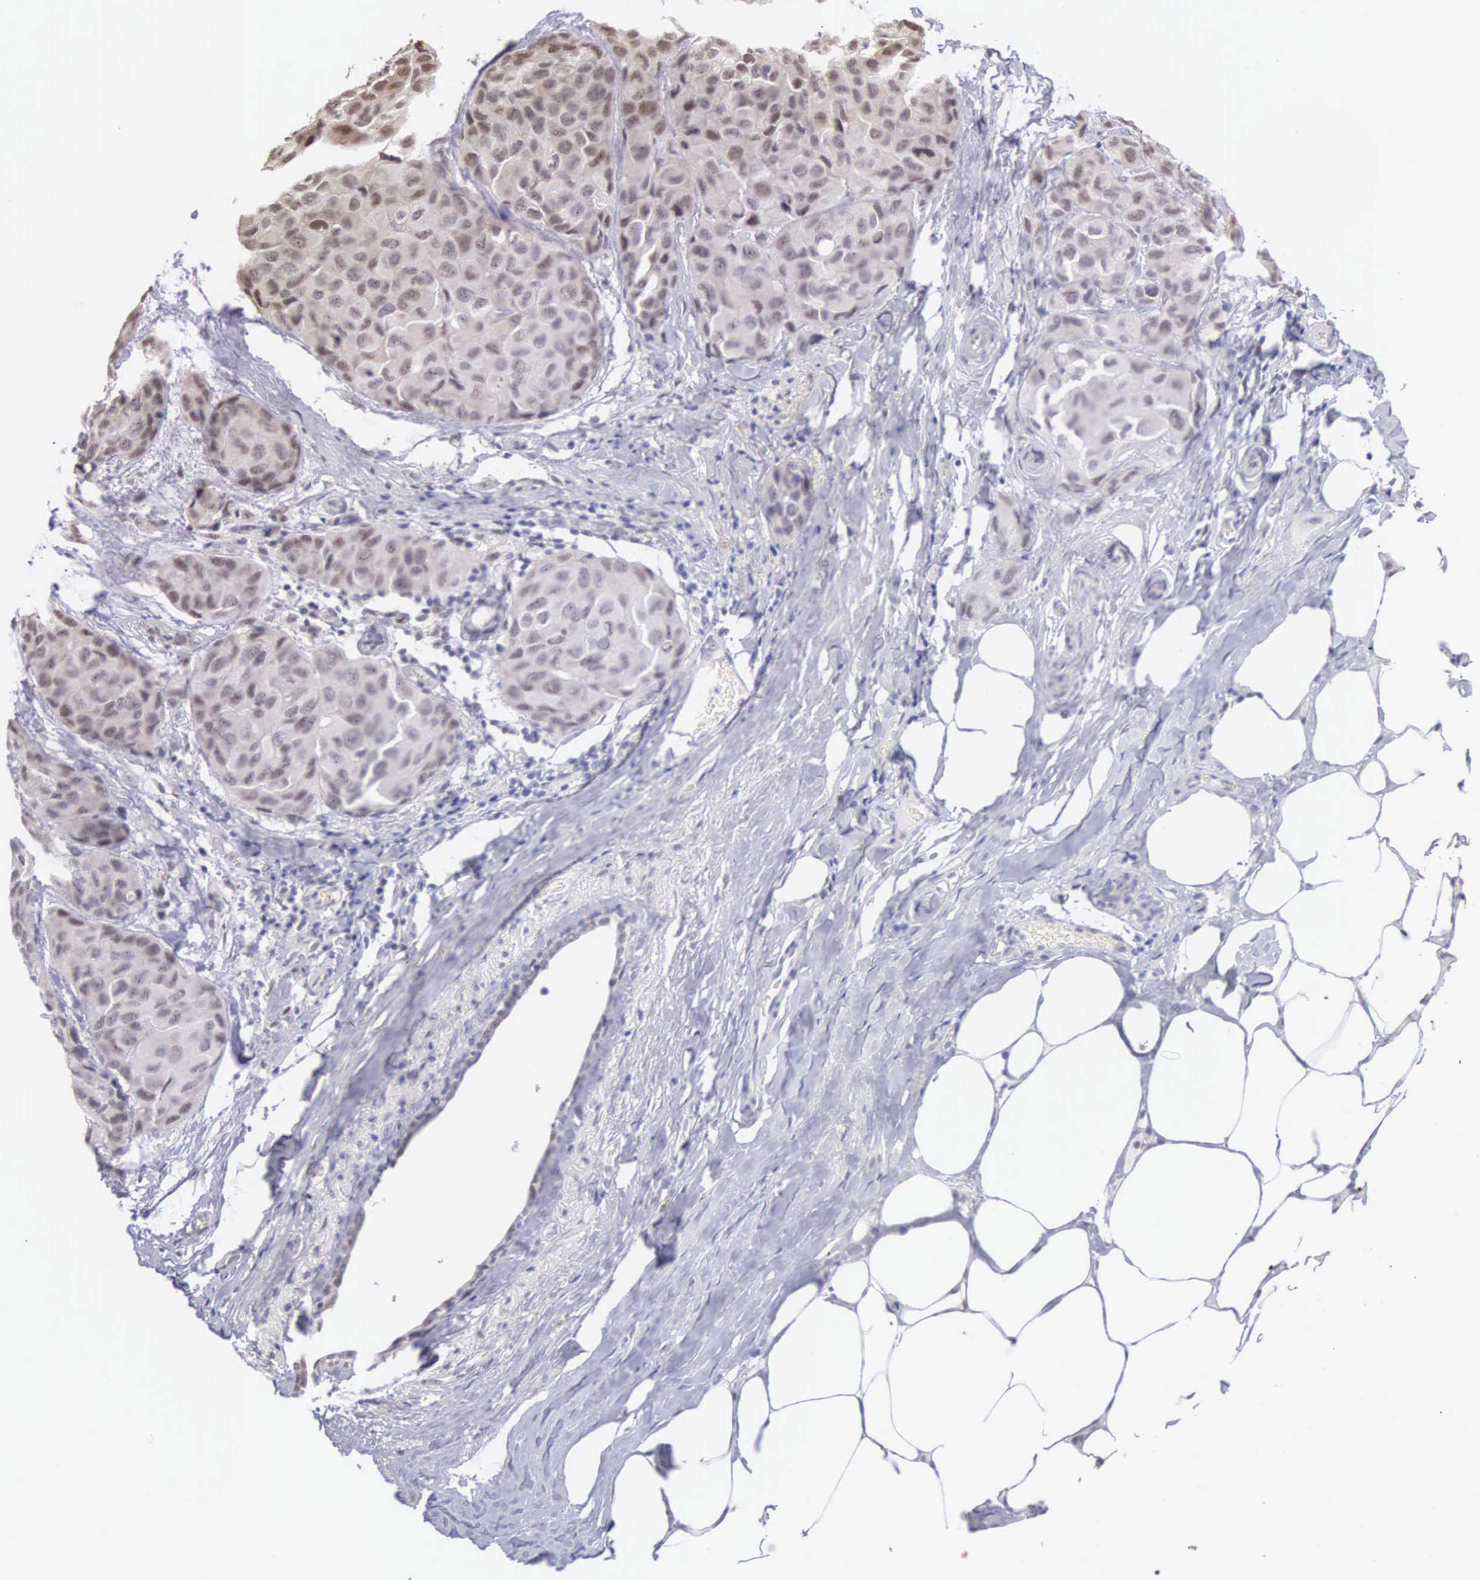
{"staining": {"intensity": "weak", "quantity": "<25%", "location": "nuclear"}, "tissue": "breast cancer", "cell_type": "Tumor cells", "image_type": "cancer", "snomed": [{"axis": "morphology", "description": "Duct carcinoma"}, {"axis": "topography", "description": "Breast"}], "caption": "IHC photomicrograph of breast cancer (invasive ductal carcinoma) stained for a protein (brown), which reveals no expression in tumor cells.", "gene": "HMGXB4", "patient": {"sex": "female", "age": 68}}